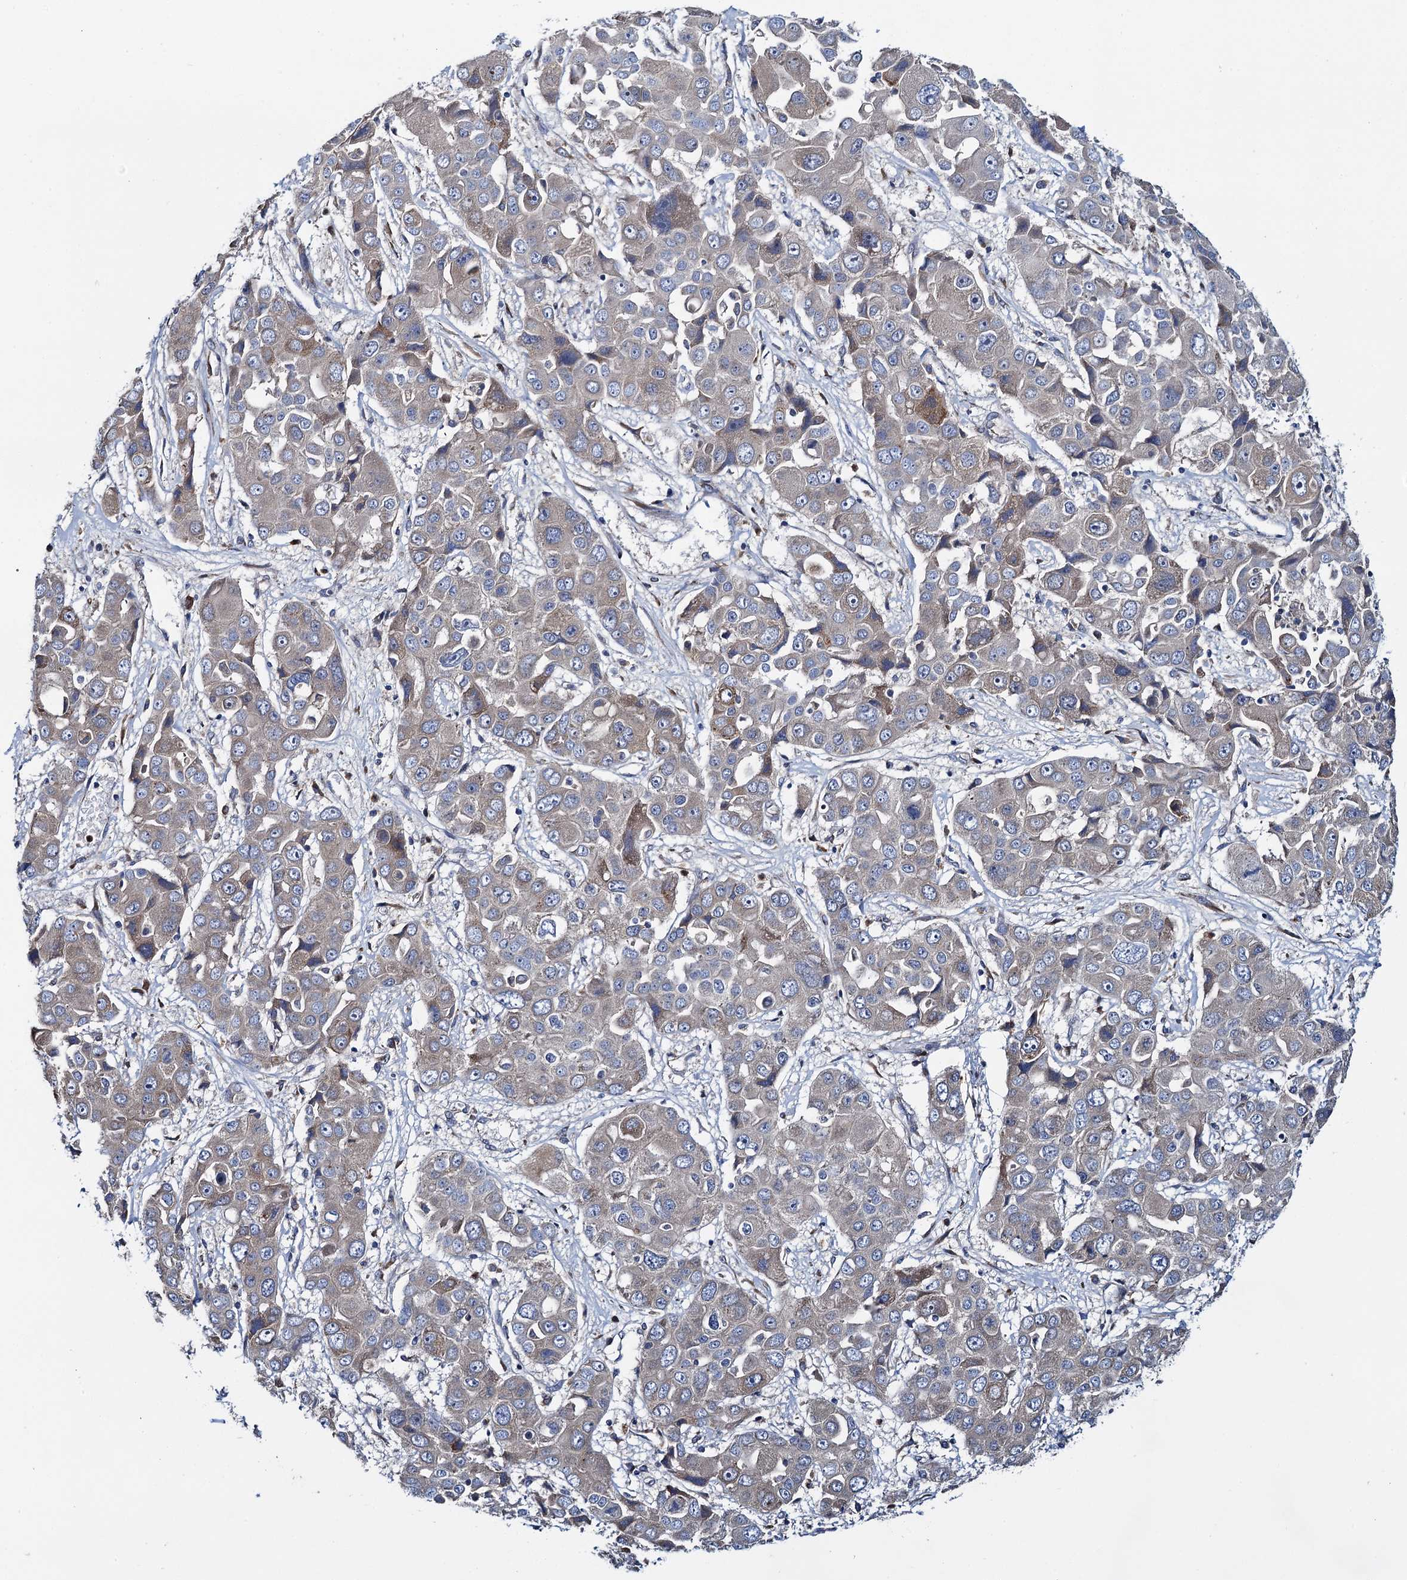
{"staining": {"intensity": "weak", "quantity": "<25%", "location": "cytoplasmic/membranous"}, "tissue": "liver cancer", "cell_type": "Tumor cells", "image_type": "cancer", "snomed": [{"axis": "morphology", "description": "Cholangiocarcinoma"}, {"axis": "topography", "description": "Liver"}], "caption": "A high-resolution photomicrograph shows immunohistochemistry (IHC) staining of liver cancer, which demonstrates no significant expression in tumor cells.", "gene": "ADCY9", "patient": {"sex": "male", "age": 67}}